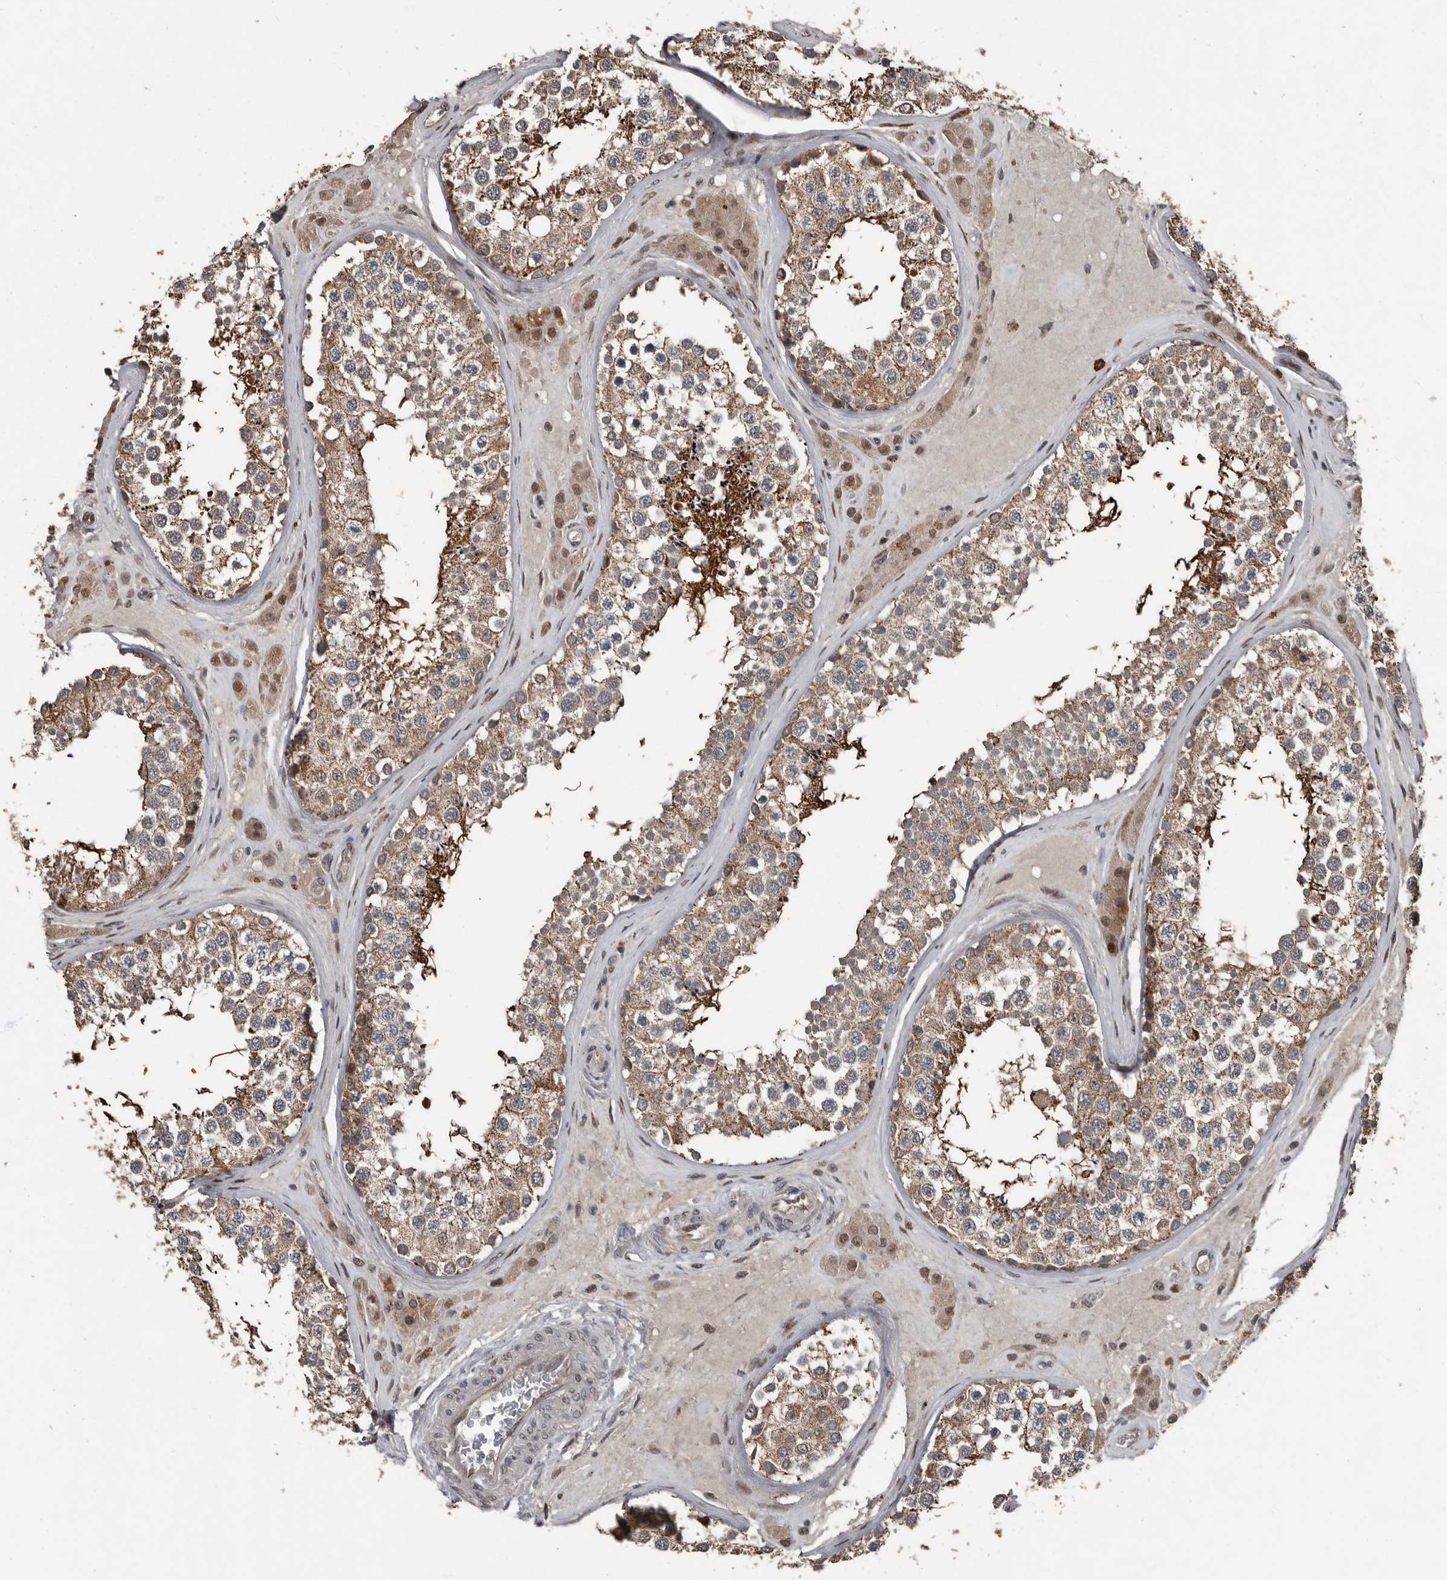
{"staining": {"intensity": "moderate", "quantity": ">75%", "location": "cytoplasmic/membranous"}, "tissue": "testis", "cell_type": "Cells in seminiferous ducts", "image_type": "normal", "snomed": [{"axis": "morphology", "description": "Normal tissue, NOS"}, {"axis": "topography", "description": "Testis"}], "caption": "Immunohistochemical staining of normal human testis reveals >75% levels of moderate cytoplasmic/membranous protein positivity in approximately >75% of cells in seminiferous ducts.", "gene": "FSBP", "patient": {"sex": "male", "age": 46}}